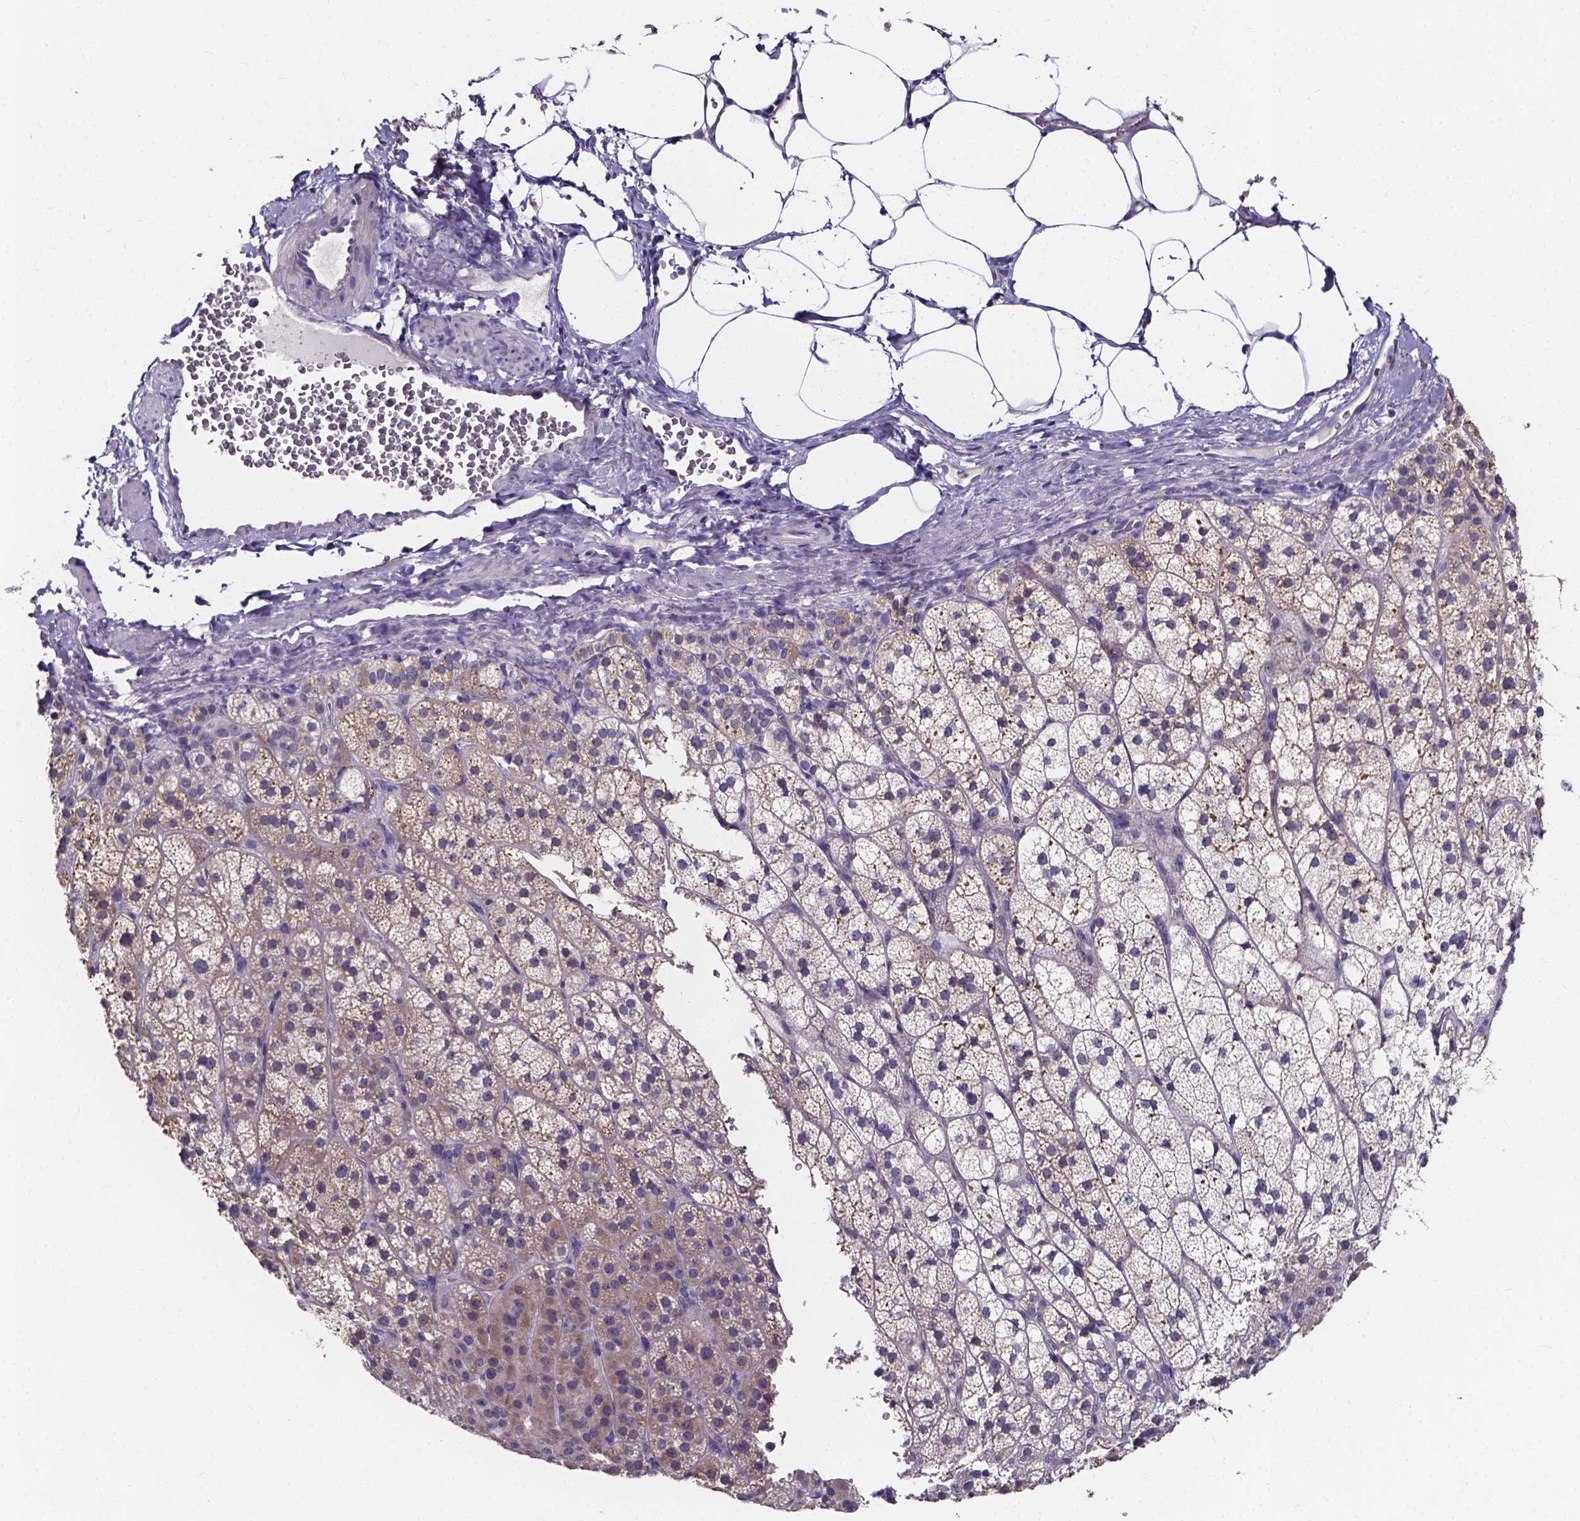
{"staining": {"intensity": "weak", "quantity": "<25%", "location": "cytoplasmic/membranous"}, "tissue": "adrenal gland", "cell_type": "Glandular cells", "image_type": "normal", "snomed": [{"axis": "morphology", "description": "Normal tissue, NOS"}, {"axis": "topography", "description": "Adrenal gland"}], "caption": "A histopathology image of human adrenal gland is negative for staining in glandular cells. The staining was performed using DAB (3,3'-diaminobenzidine) to visualize the protein expression in brown, while the nuclei were stained in blue with hematoxylin (Magnification: 20x).", "gene": "SPOCD1", "patient": {"sex": "female", "age": 60}}